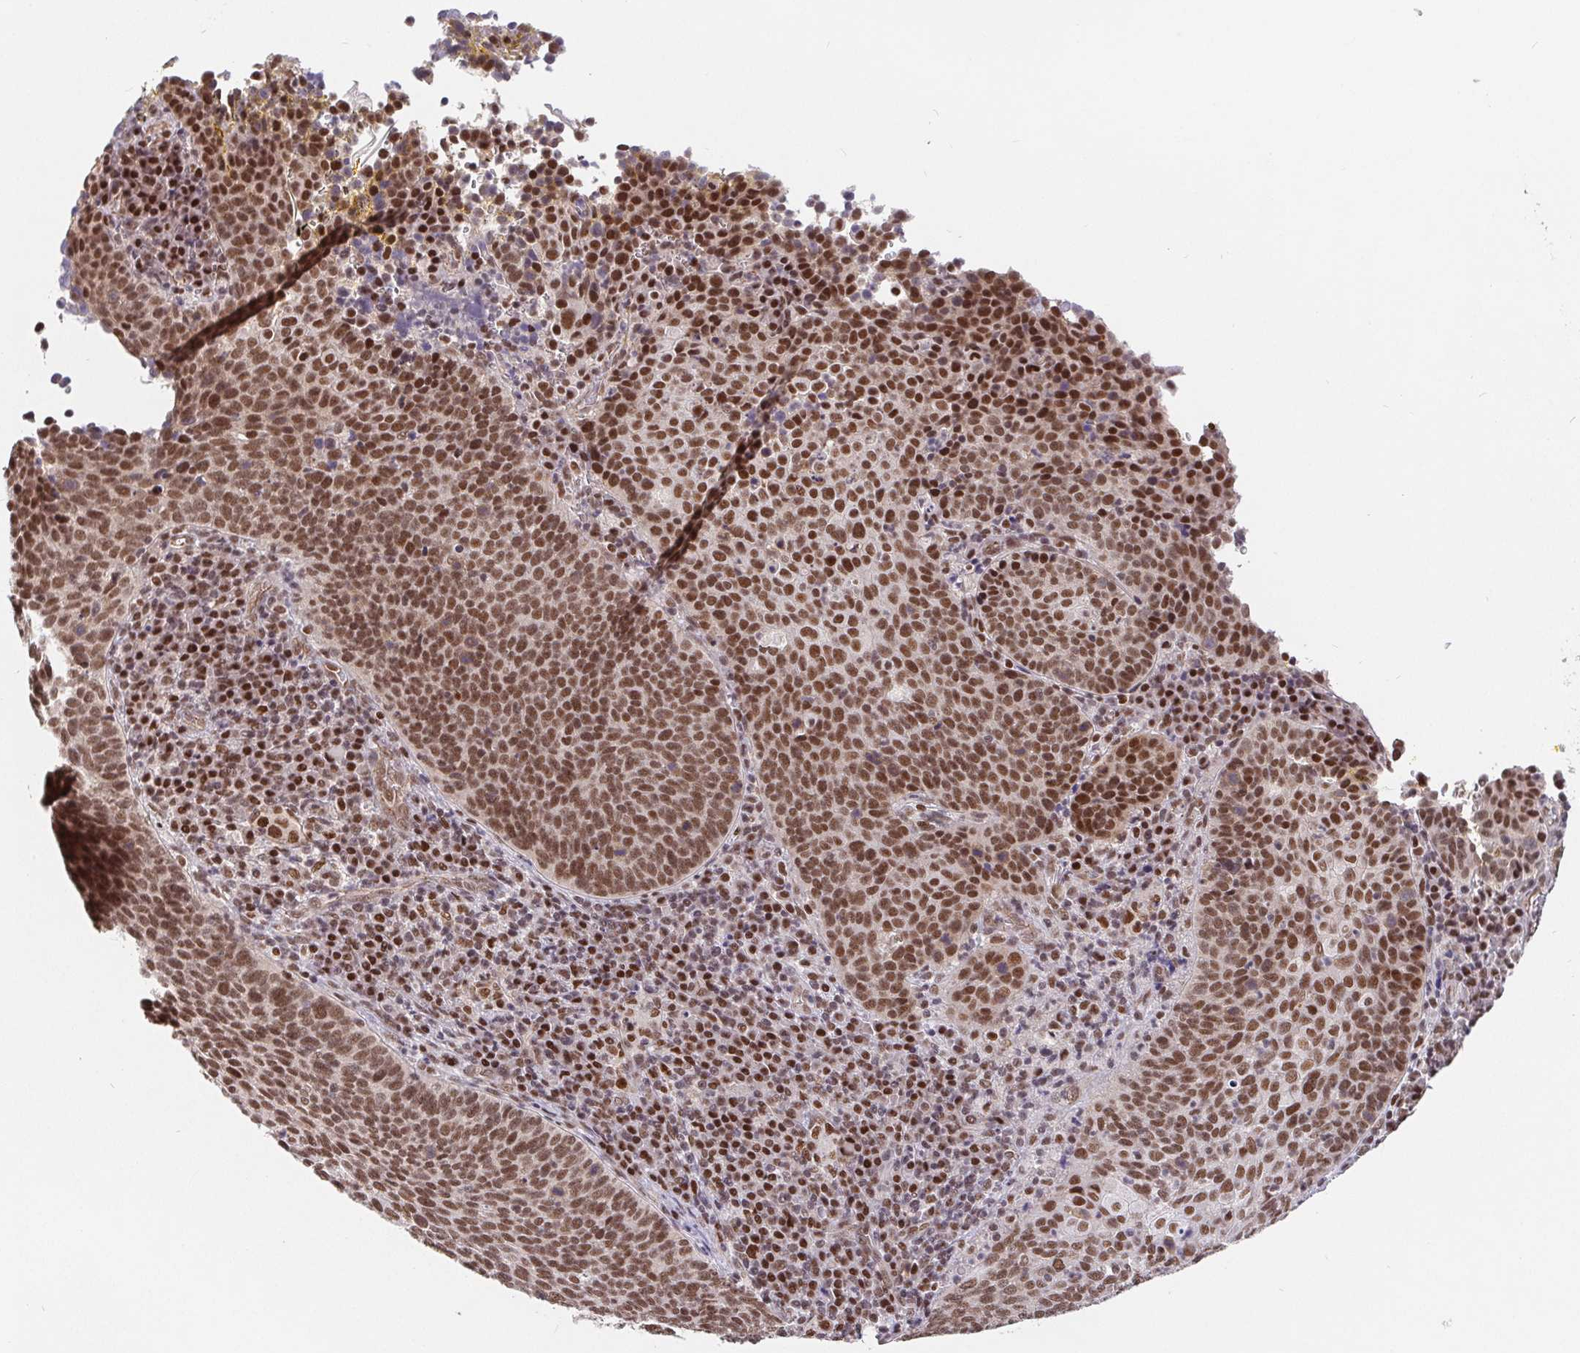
{"staining": {"intensity": "moderate", "quantity": ">75%", "location": "nuclear"}, "tissue": "cervical cancer", "cell_type": "Tumor cells", "image_type": "cancer", "snomed": [{"axis": "morphology", "description": "Squamous cell carcinoma, NOS"}, {"axis": "topography", "description": "Cervix"}], "caption": "Immunohistochemistry (DAB) staining of squamous cell carcinoma (cervical) displays moderate nuclear protein expression in approximately >75% of tumor cells.", "gene": "POU2F1", "patient": {"sex": "female", "age": 34}}